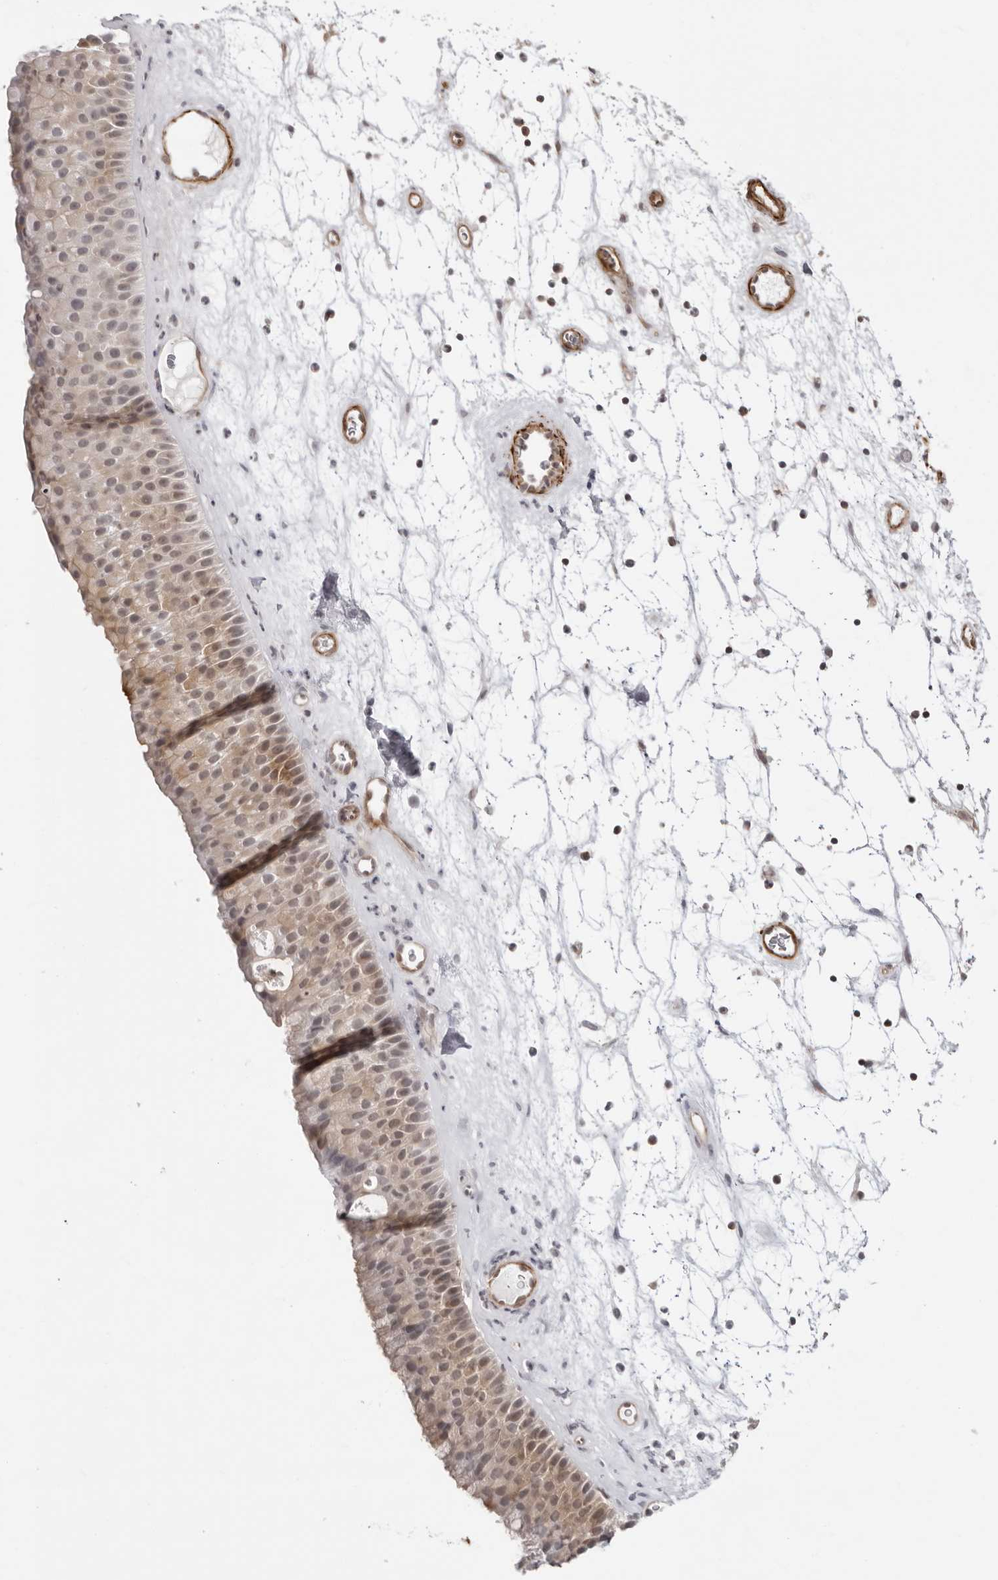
{"staining": {"intensity": "weak", "quantity": ">75%", "location": "cytoplasmic/membranous"}, "tissue": "nasopharynx", "cell_type": "Respiratory epithelial cells", "image_type": "normal", "snomed": [{"axis": "morphology", "description": "Normal tissue, NOS"}, {"axis": "topography", "description": "Nasopharynx"}], "caption": "High-magnification brightfield microscopy of unremarkable nasopharynx stained with DAB (brown) and counterstained with hematoxylin (blue). respiratory epithelial cells exhibit weak cytoplasmic/membranous staining is present in about>75% of cells. The protein of interest is stained brown, and the nuclei are stained in blue (DAB (3,3'-diaminobenzidine) IHC with brightfield microscopy, high magnification).", "gene": "UNK", "patient": {"sex": "male", "age": 64}}